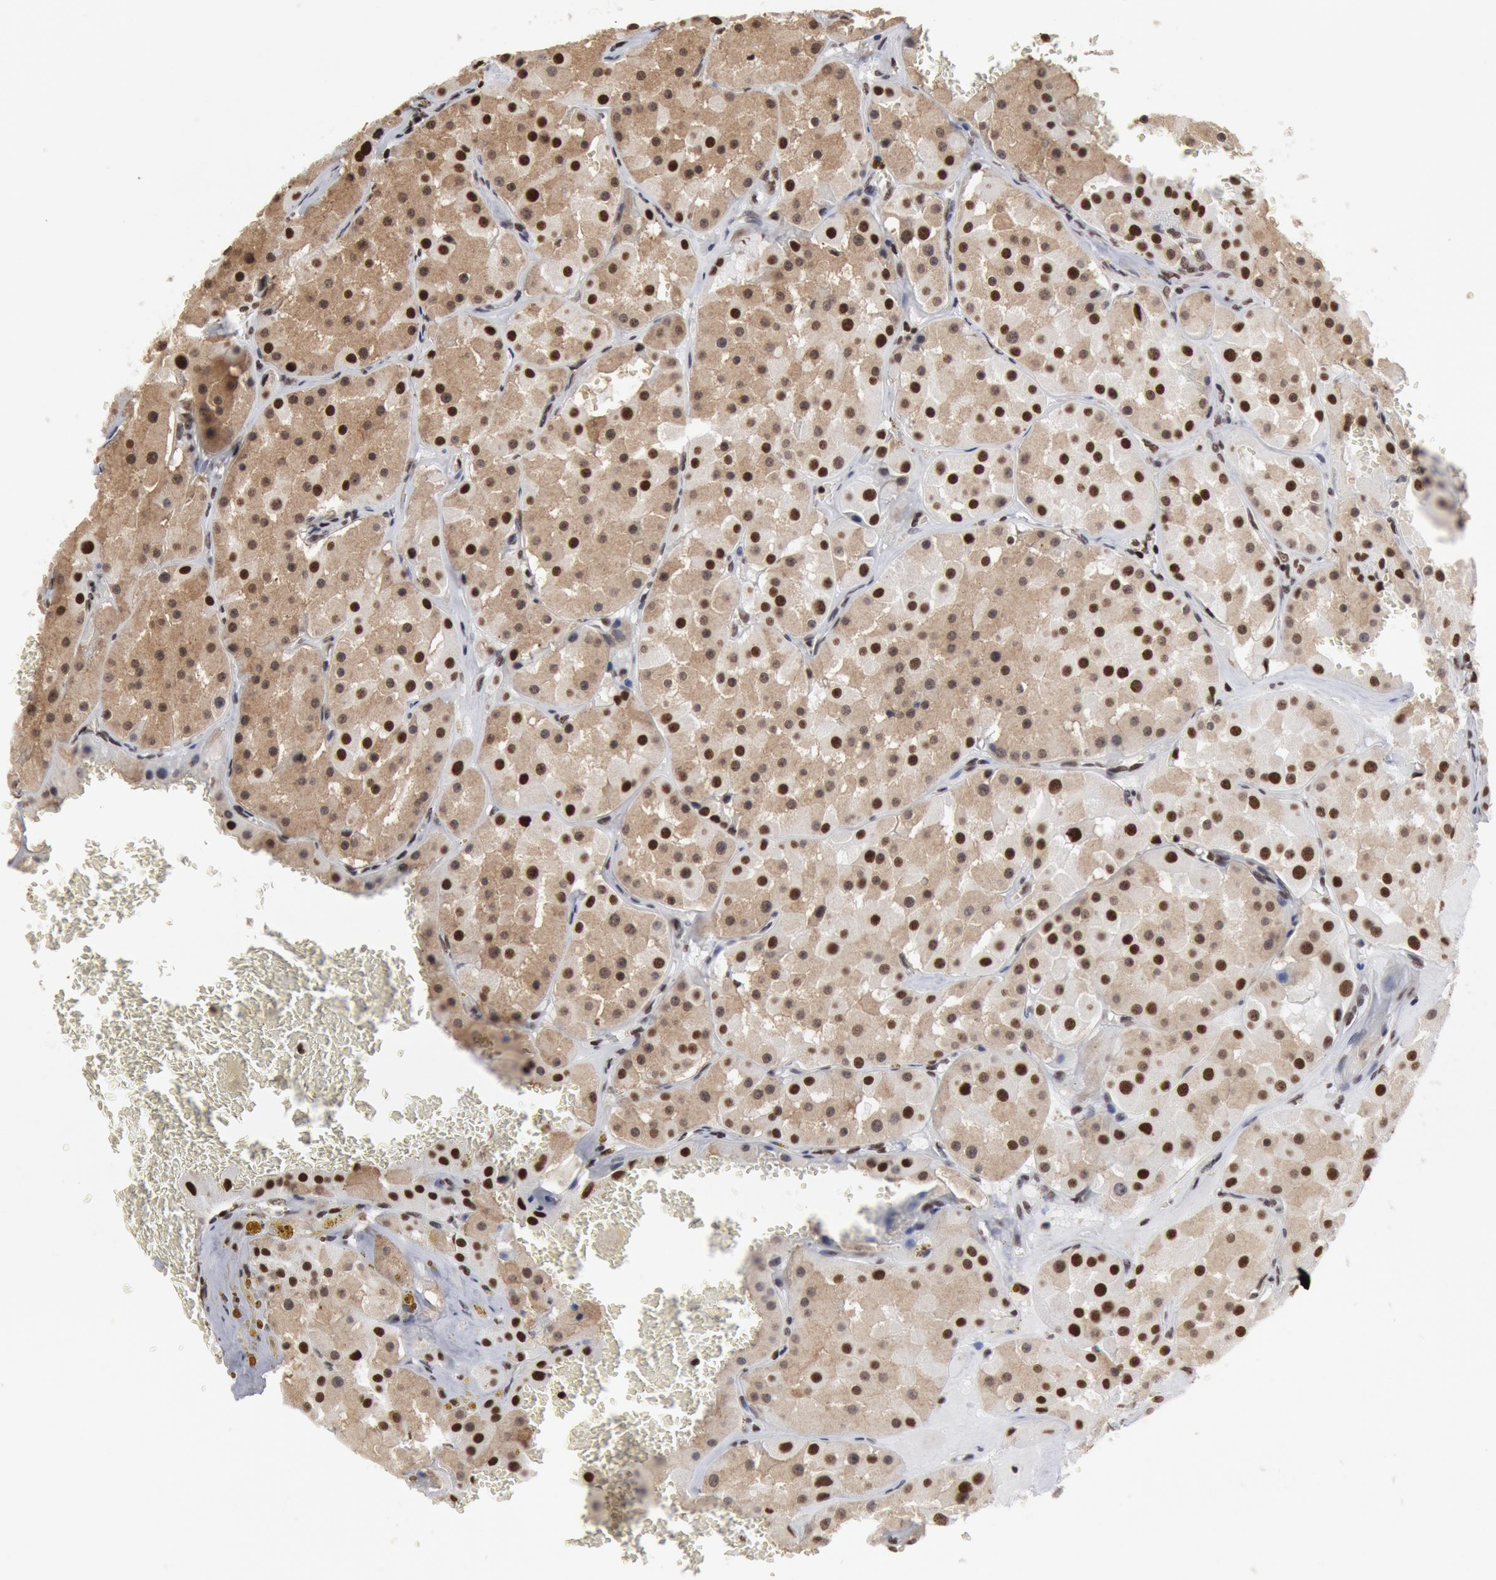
{"staining": {"intensity": "strong", "quantity": ">75%", "location": "cytoplasmic/membranous,nuclear"}, "tissue": "renal cancer", "cell_type": "Tumor cells", "image_type": "cancer", "snomed": [{"axis": "morphology", "description": "Adenocarcinoma, uncertain malignant potential"}, {"axis": "topography", "description": "Kidney"}], "caption": "Immunohistochemical staining of renal cancer displays strong cytoplasmic/membranous and nuclear protein expression in approximately >75% of tumor cells.", "gene": "SUB1", "patient": {"sex": "male", "age": 63}}